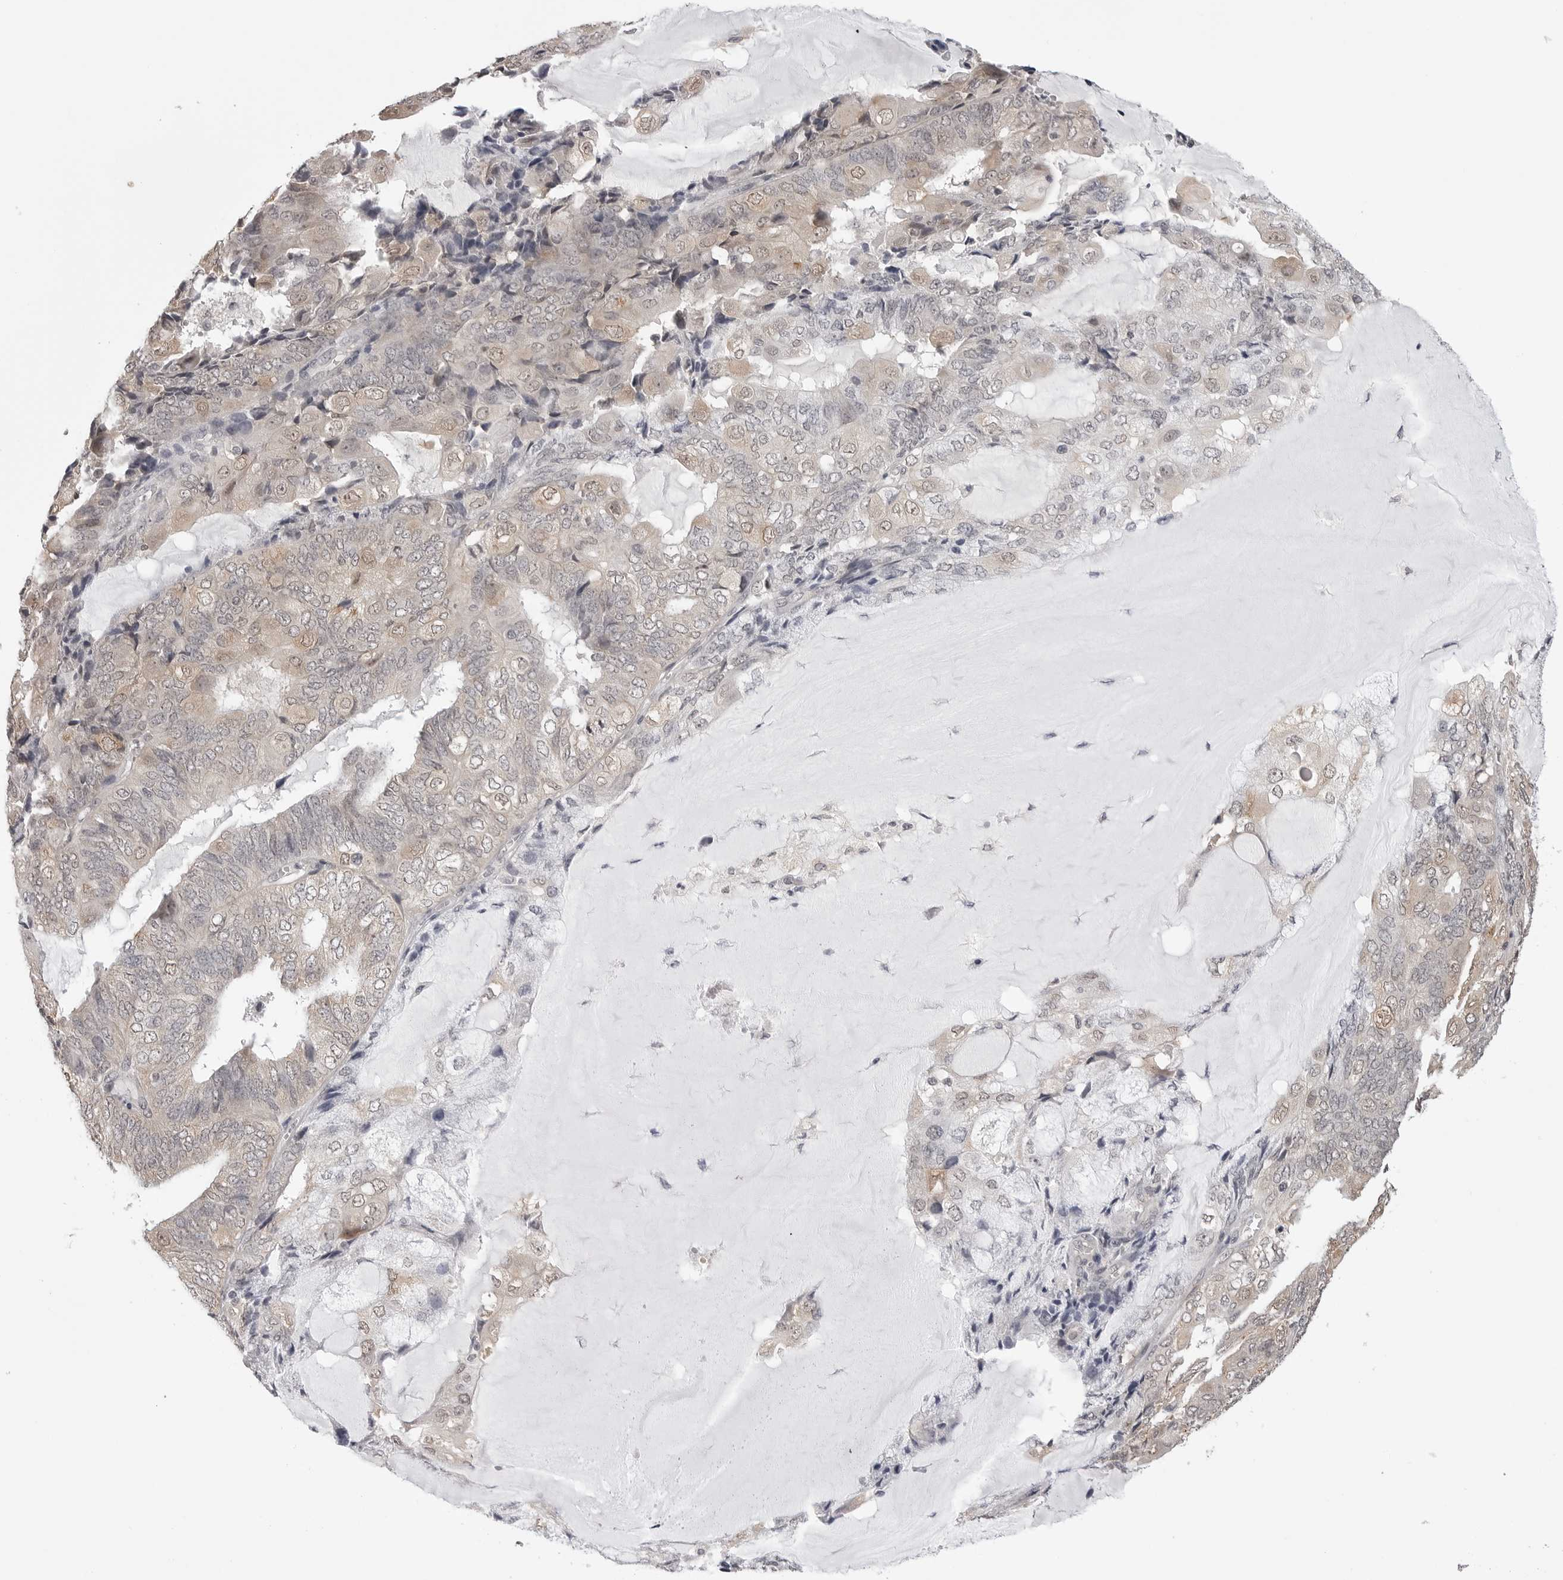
{"staining": {"intensity": "weak", "quantity": "<25%", "location": "cytoplasmic/membranous,nuclear"}, "tissue": "endometrial cancer", "cell_type": "Tumor cells", "image_type": "cancer", "snomed": [{"axis": "morphology", "description": "Adenocarcinoma, NOS"}, {"axis": "topography", "description": "Endometrium"}], "caption": "High power microscopy image of an IHC histopathology image of endometrial cancer, revealing no significant staining in tumor cells. (DAB (3,3'-diaminobenzidine) immunohistochemistry (IHC) with hematoxylin counter stain).", "gene": "CDK20", "patient": {"sex": "female", "age": 81}}